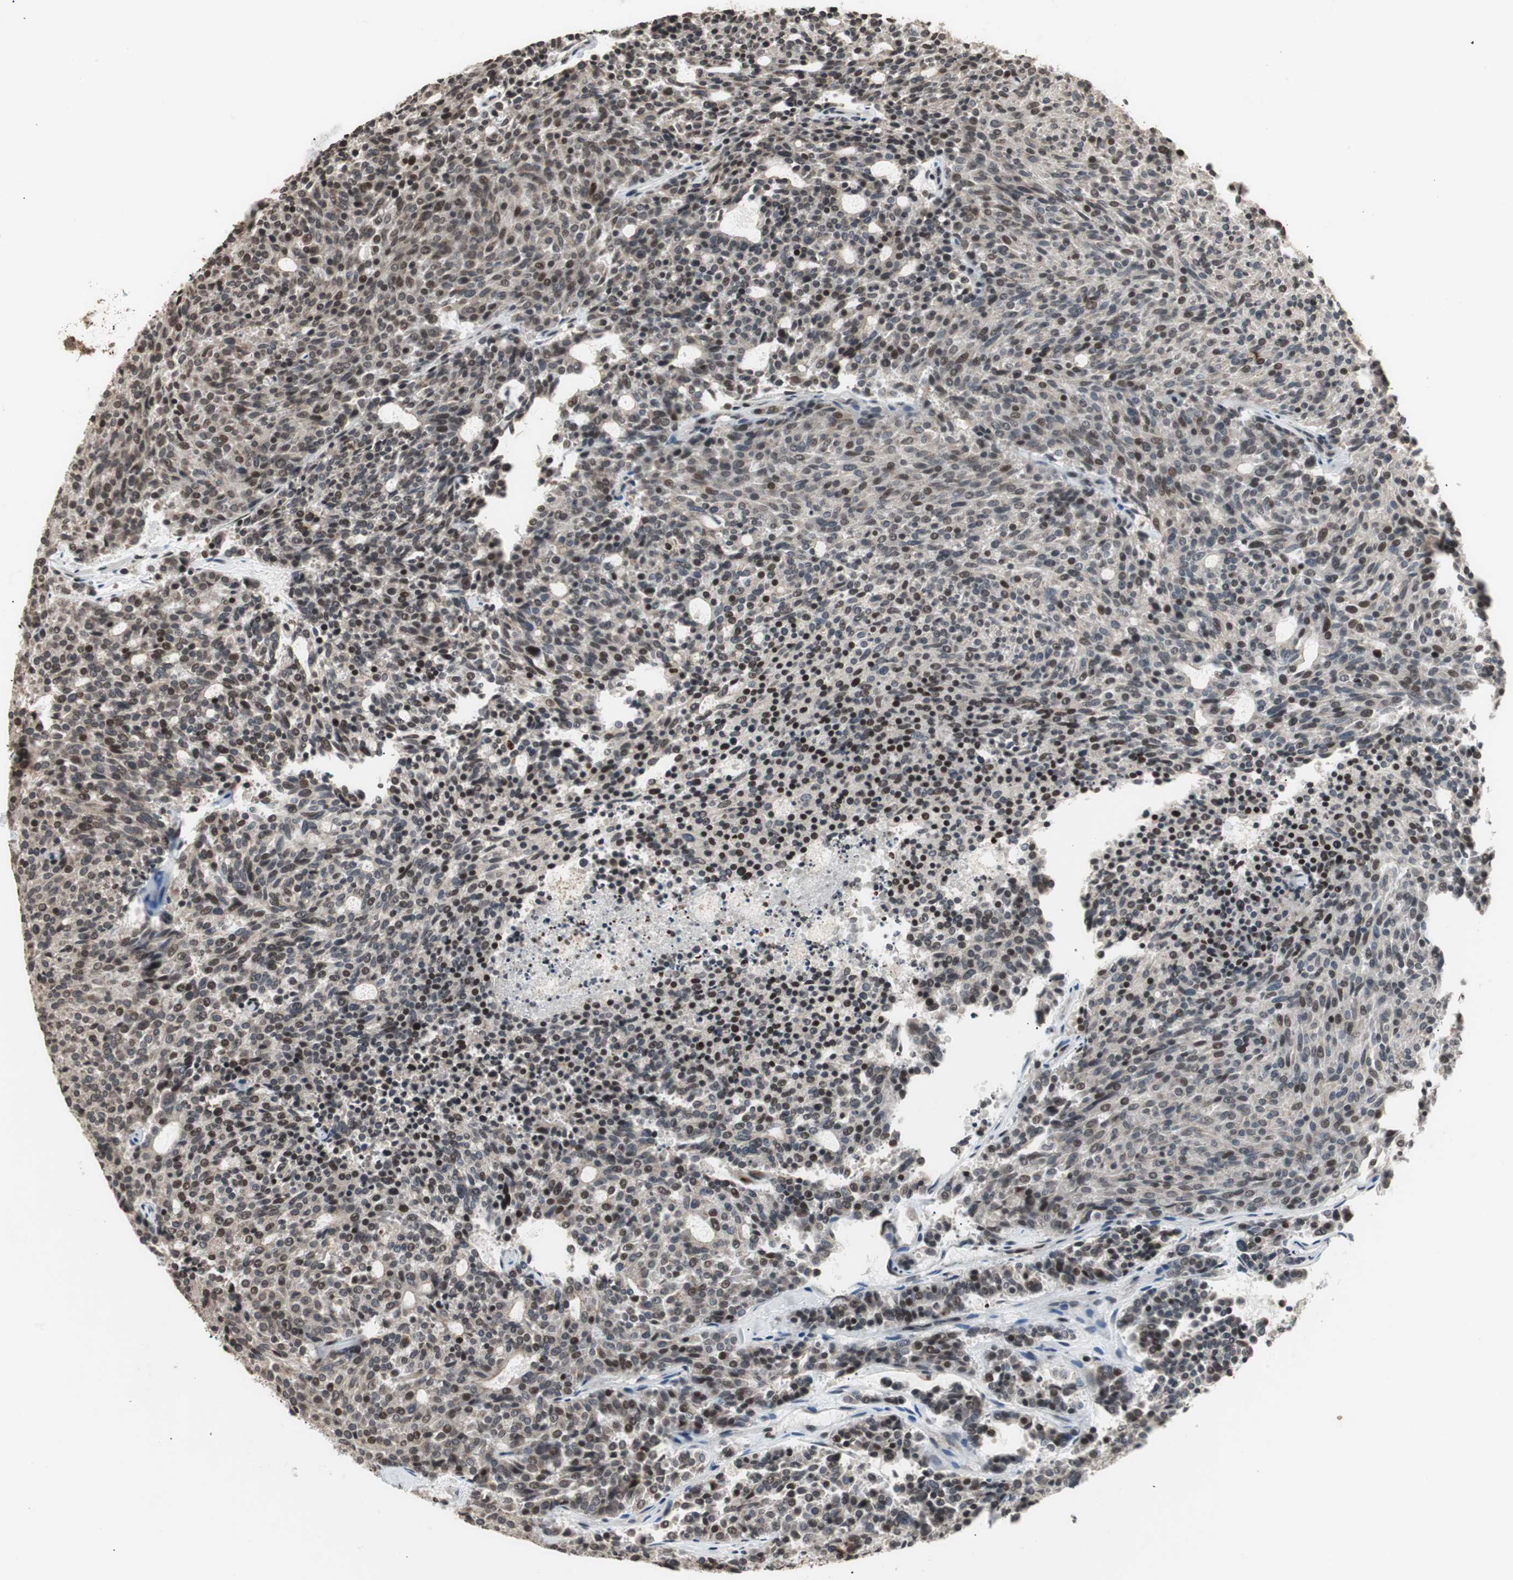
{"staining": {"intensity": "moderate", "quantity": ">75%", "location": "cytoplasmic/membranous,nuclear"}, "tissue": "carcinoid", "cell_type": "Tumor cells", "image_type": "cancer", "snomed": [{"axis": "morphology", "description": "Carcinoid, malignant, NOS"}, {"axis": "topography", "description": "Pancreas"}], "caption": "Immunohistochemical staining of malignant carcinoid reveals medium levels of moderate cytoplasmic/membranous and nuclear protein expression in about >75% of tumor cells.", "gene": "ZFC3H1", "patient": {"sex": "female", "age": 54}}